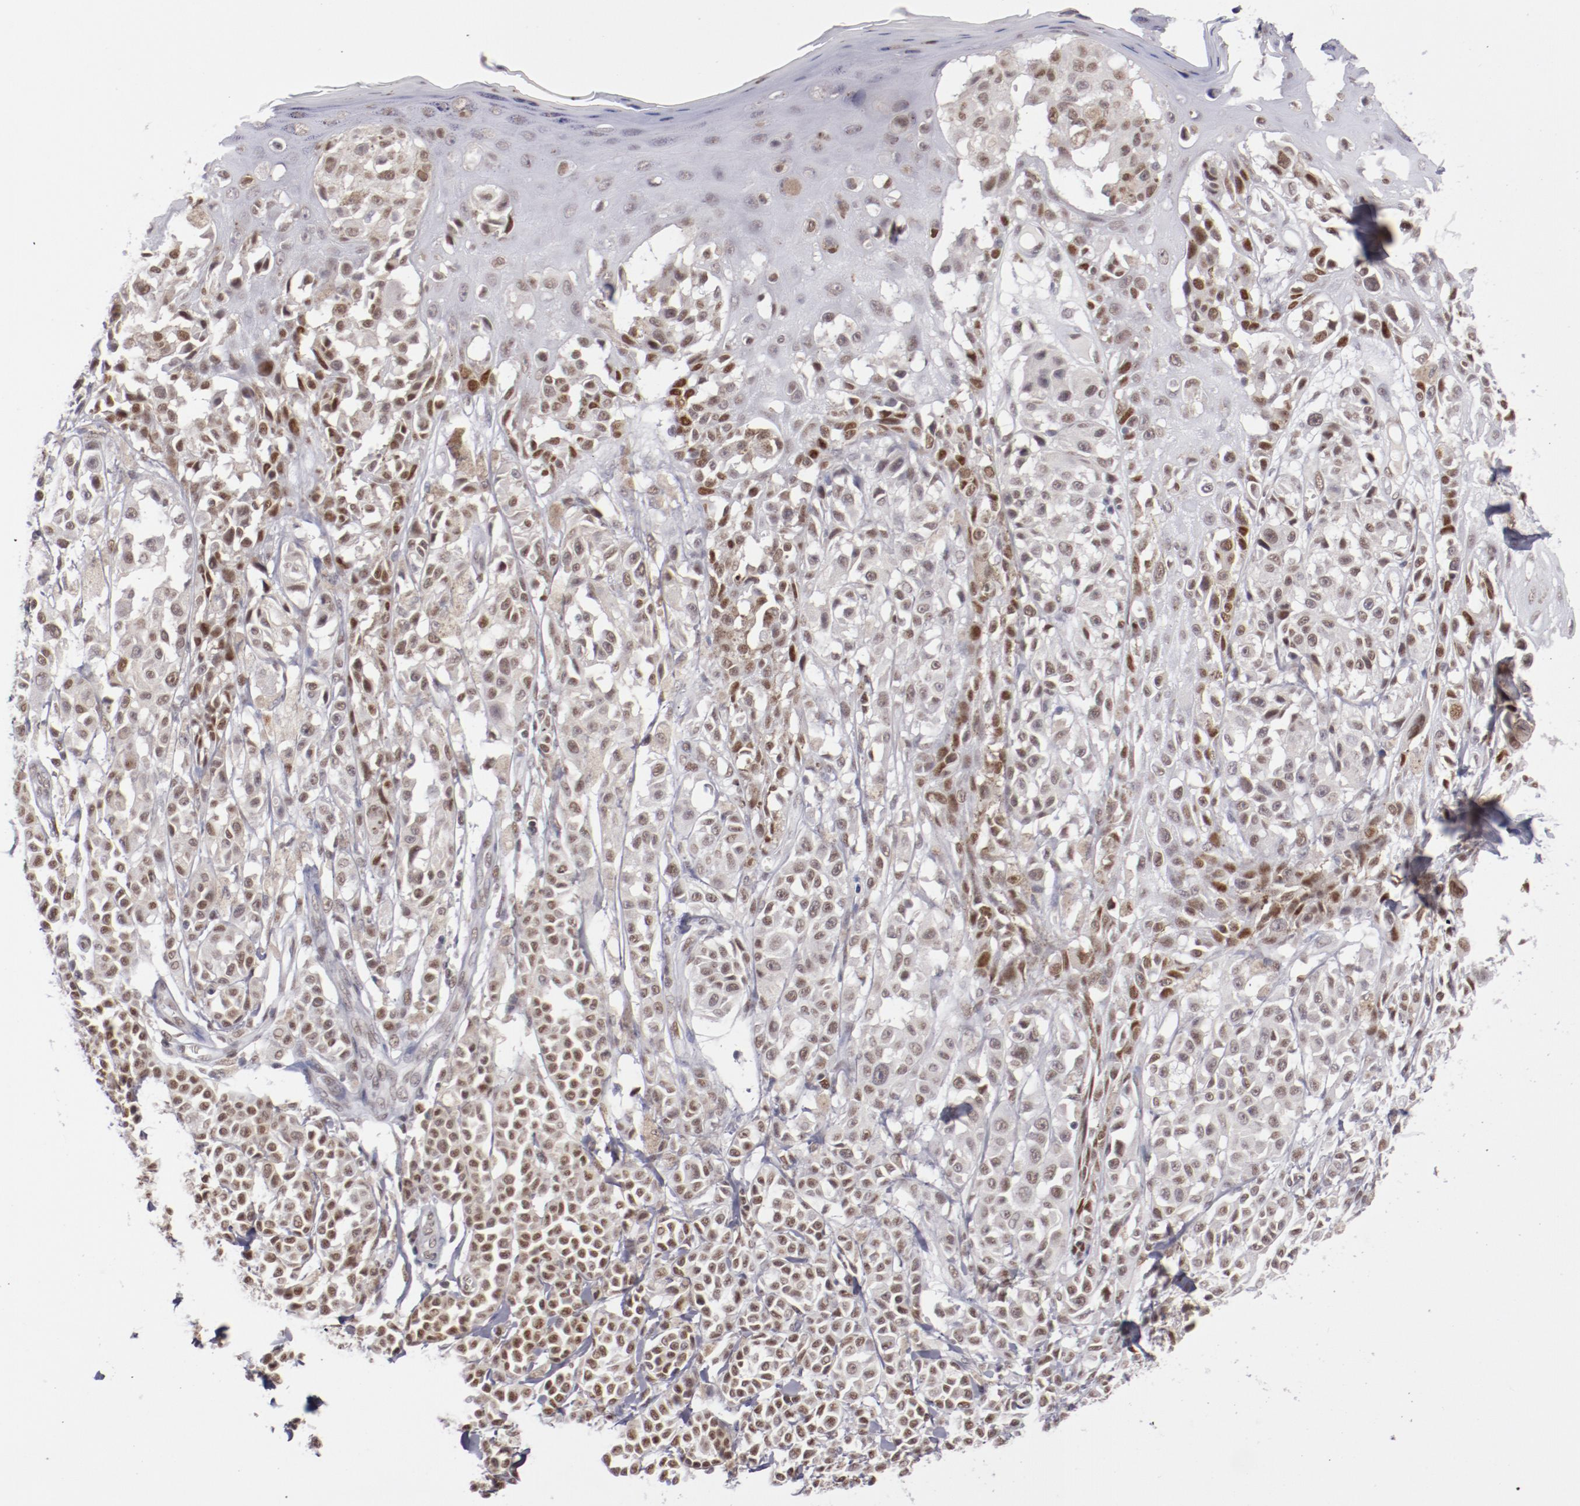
{"staining": {"intensity": "moderate", "quantity": ">75%", "location": "nuclear"}, "tissue": "melanoma", "cell_type": "Tumor cells", "image_type": "cancer", "snomed": [{"axis": "morphology", "description": "Malignant melanoma, NOS"}, {"axis": "topography", "description": "Skin"}], "caption": "DAB immunohistochemical staining of human malignant melanoma exhibits moderate nuclear protein staining in approximately >75% of tumor cells.", "gene": "TFAP4", "patient": {"sex": "female", "age": 38}}